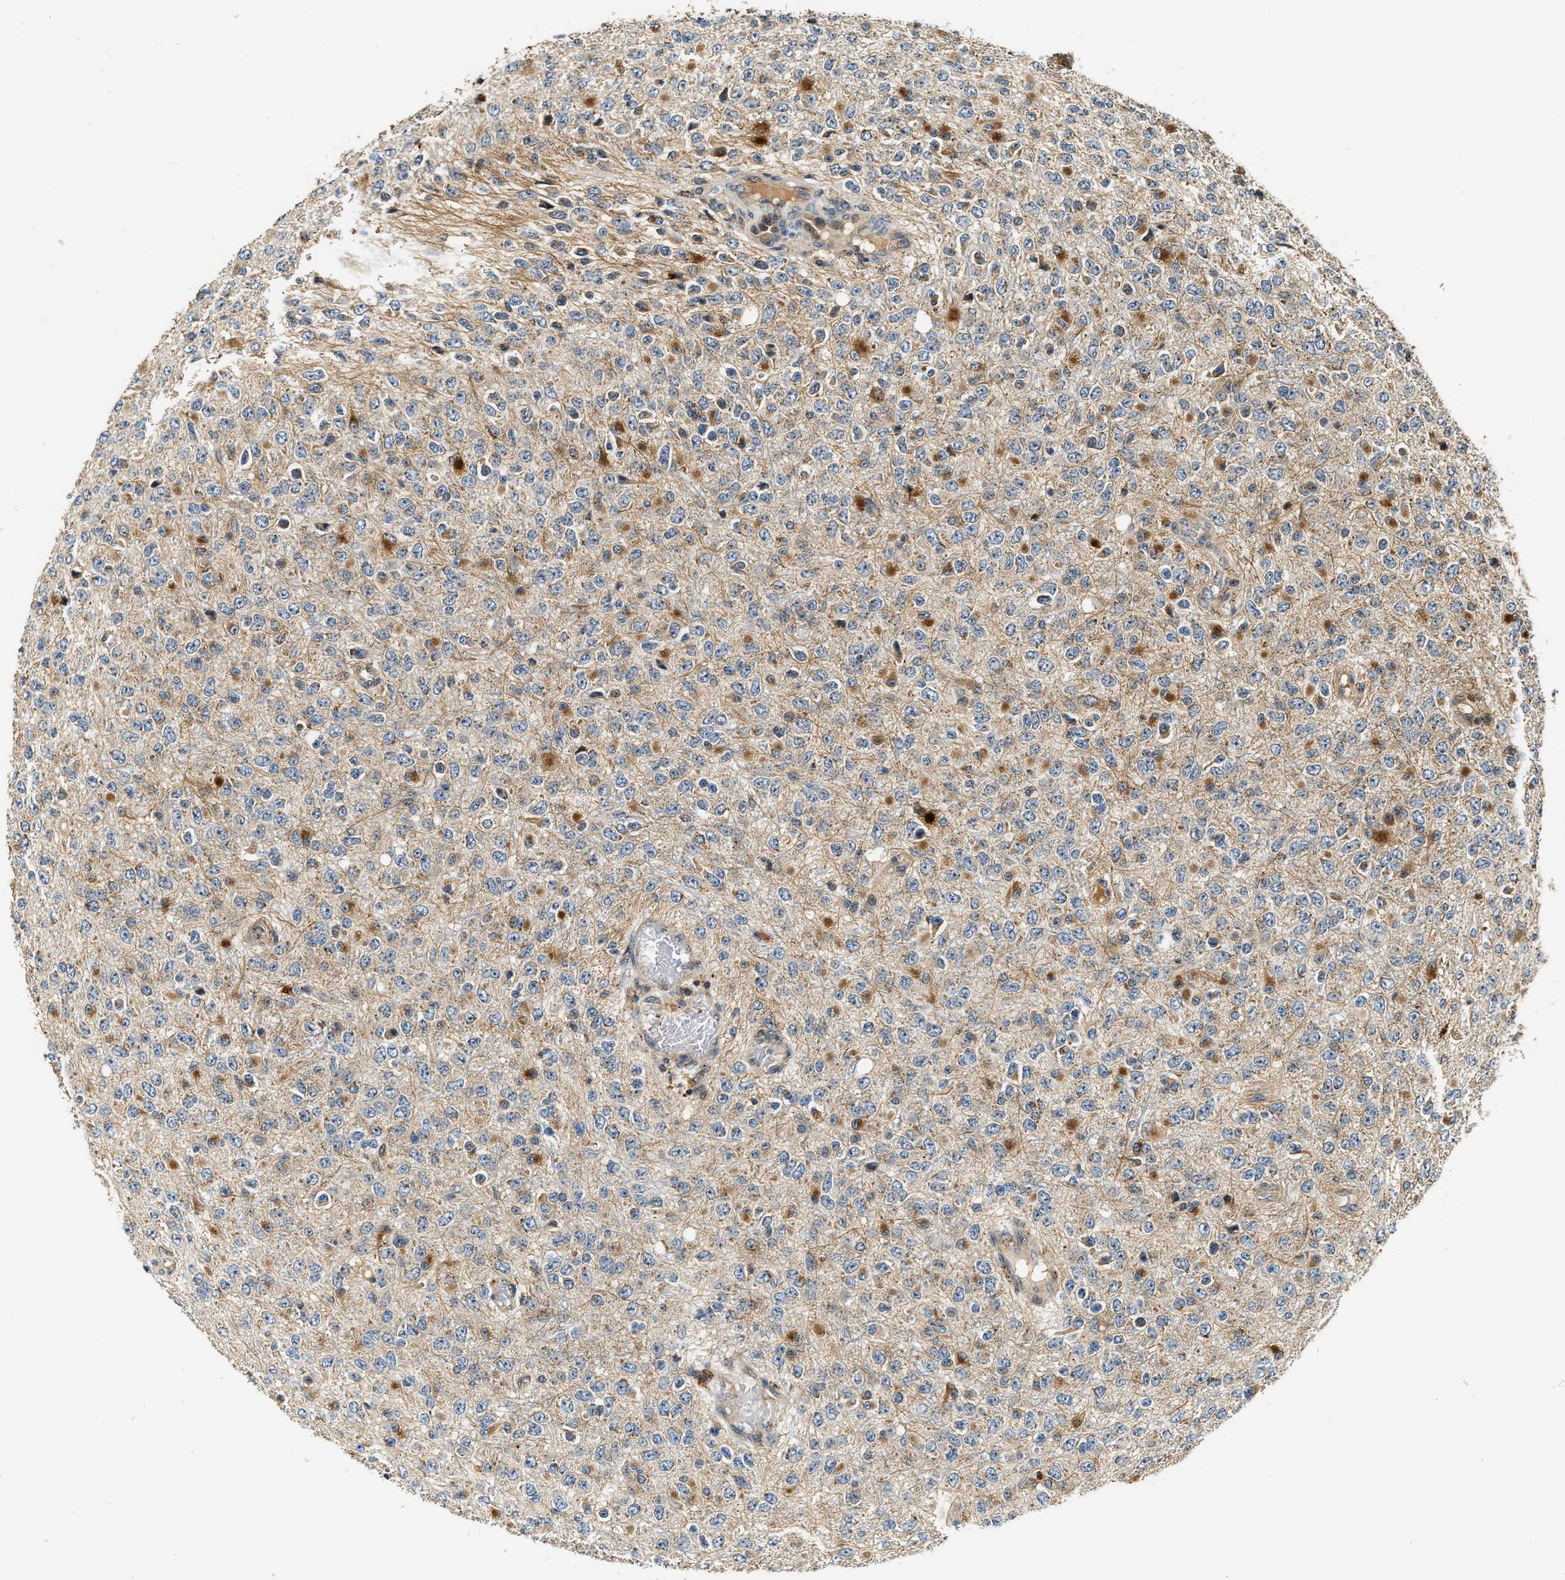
{"staining": {"intensity": "negative", "quantity": "none", "location": "none"}, "tissue": "glioma", "cell_type": "Tumor cells", "image_type": "cancer", "snomed": [{"axis": "morphology", "description": "Glioma, malignant, High grade"}, {"axis": "topography", "description": "pancreas cauda"}], "caption": "Malignant glioma (high-grade) was stained to show a protein in brown. There is no significant expression in tumor cells. The staining was performed using DAB (3,3'-diaminobenzidine) to visualize the protein expression in brown, while the nuclei were stained in blue with hematoxylin (Magnification: 20x).", "gene": "EXTL2", "patient": {"sex": "male", "age": 60}}